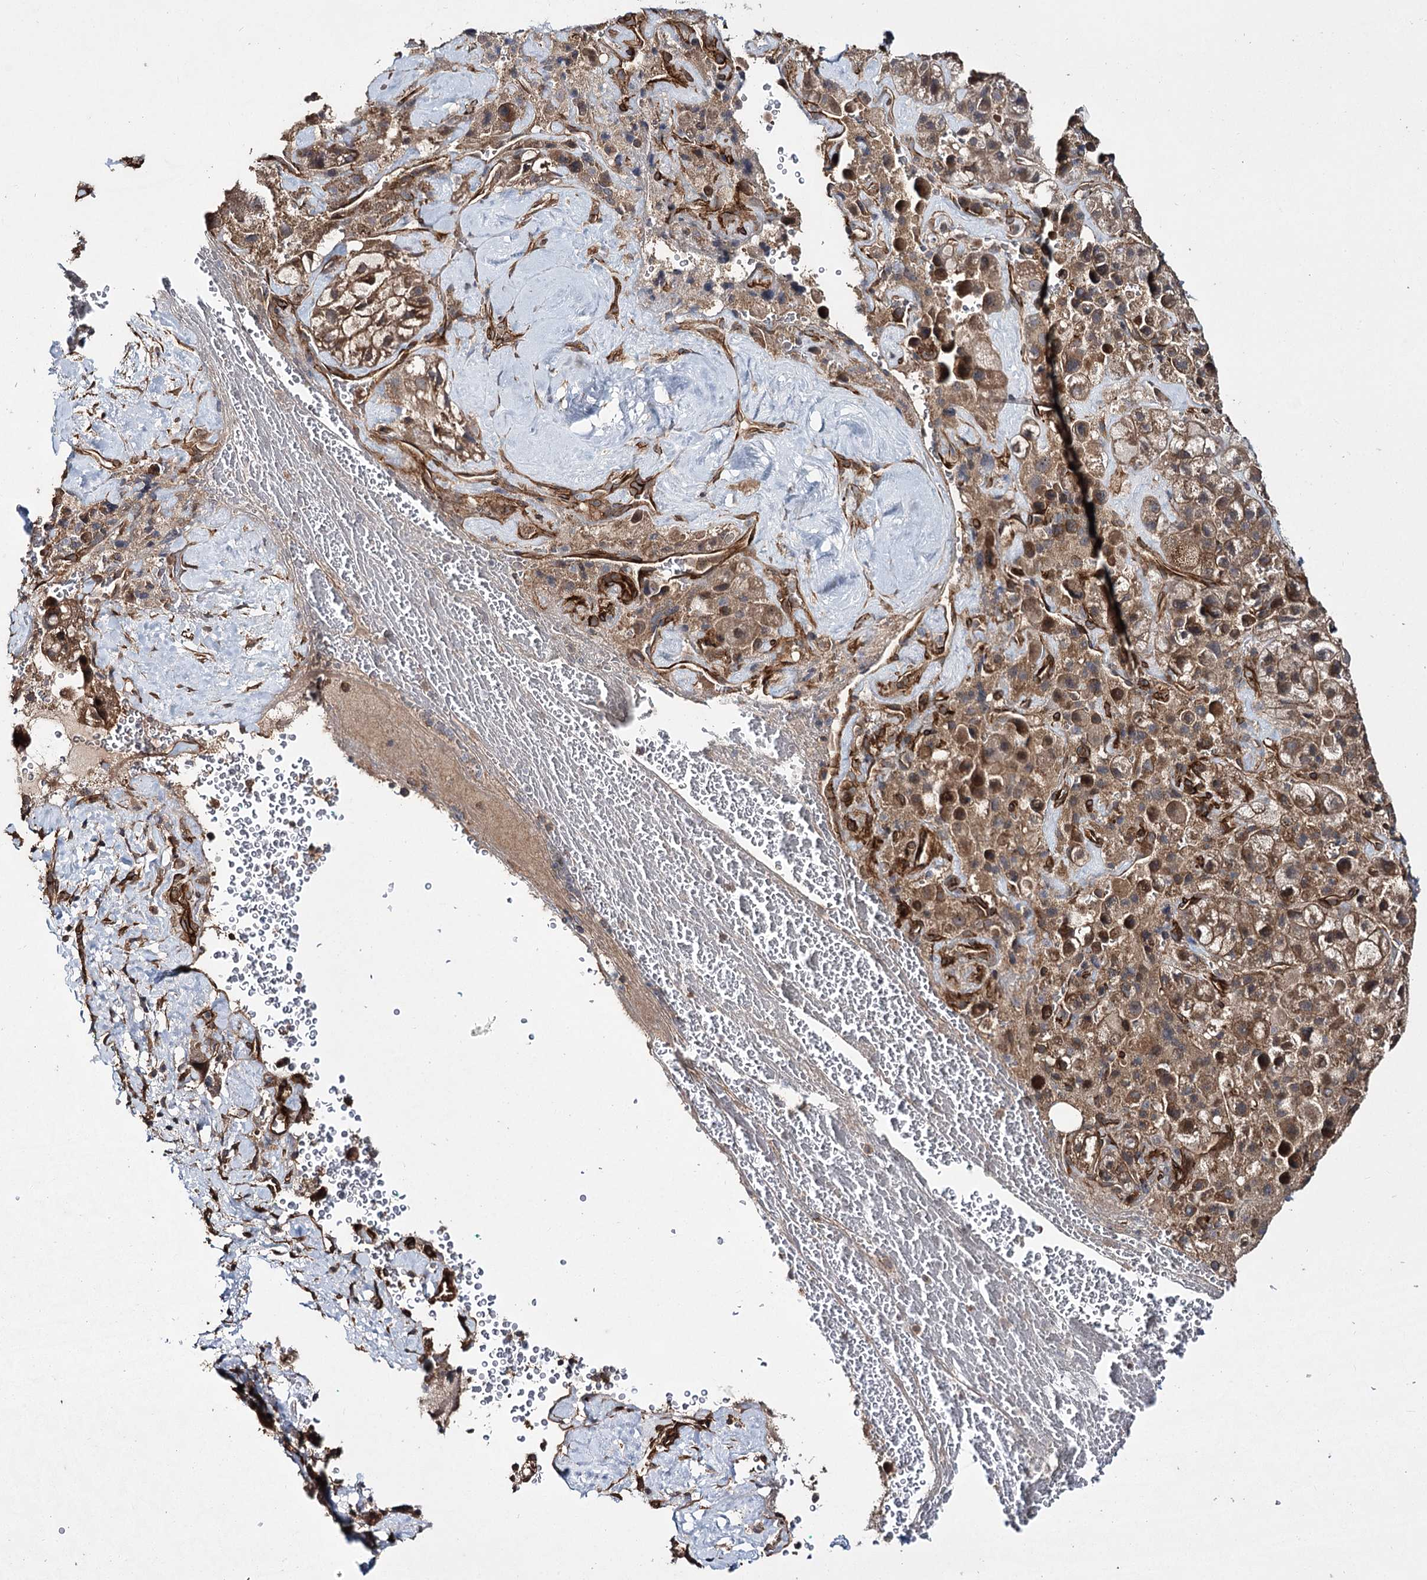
{"staining": {"intensity": "strong", "quantity": "25%-75%", "location": "cytoplasmic/membranous"}, "tissue": "liver cancer", "cell_type": "Tumor cells", "image_type": "cancer", "snomed": [{"axis": "morphology", "description": "Normal tissue, NOS"}, {"axis": "morphology", "description": "Carcinoma, Hepatocellular, NOS"}, {"axis": "topography", "description": "Liver"}], "caption": "Liver cancer (hepatocellular carcinoma) tissue displays strong cytoplasmic/membranous expression in about 25%-75% of tumor cells, visualized by immunohistochemistry.", "gene": "MYO1C", "patient": {"sex": "male", "age": 57}}